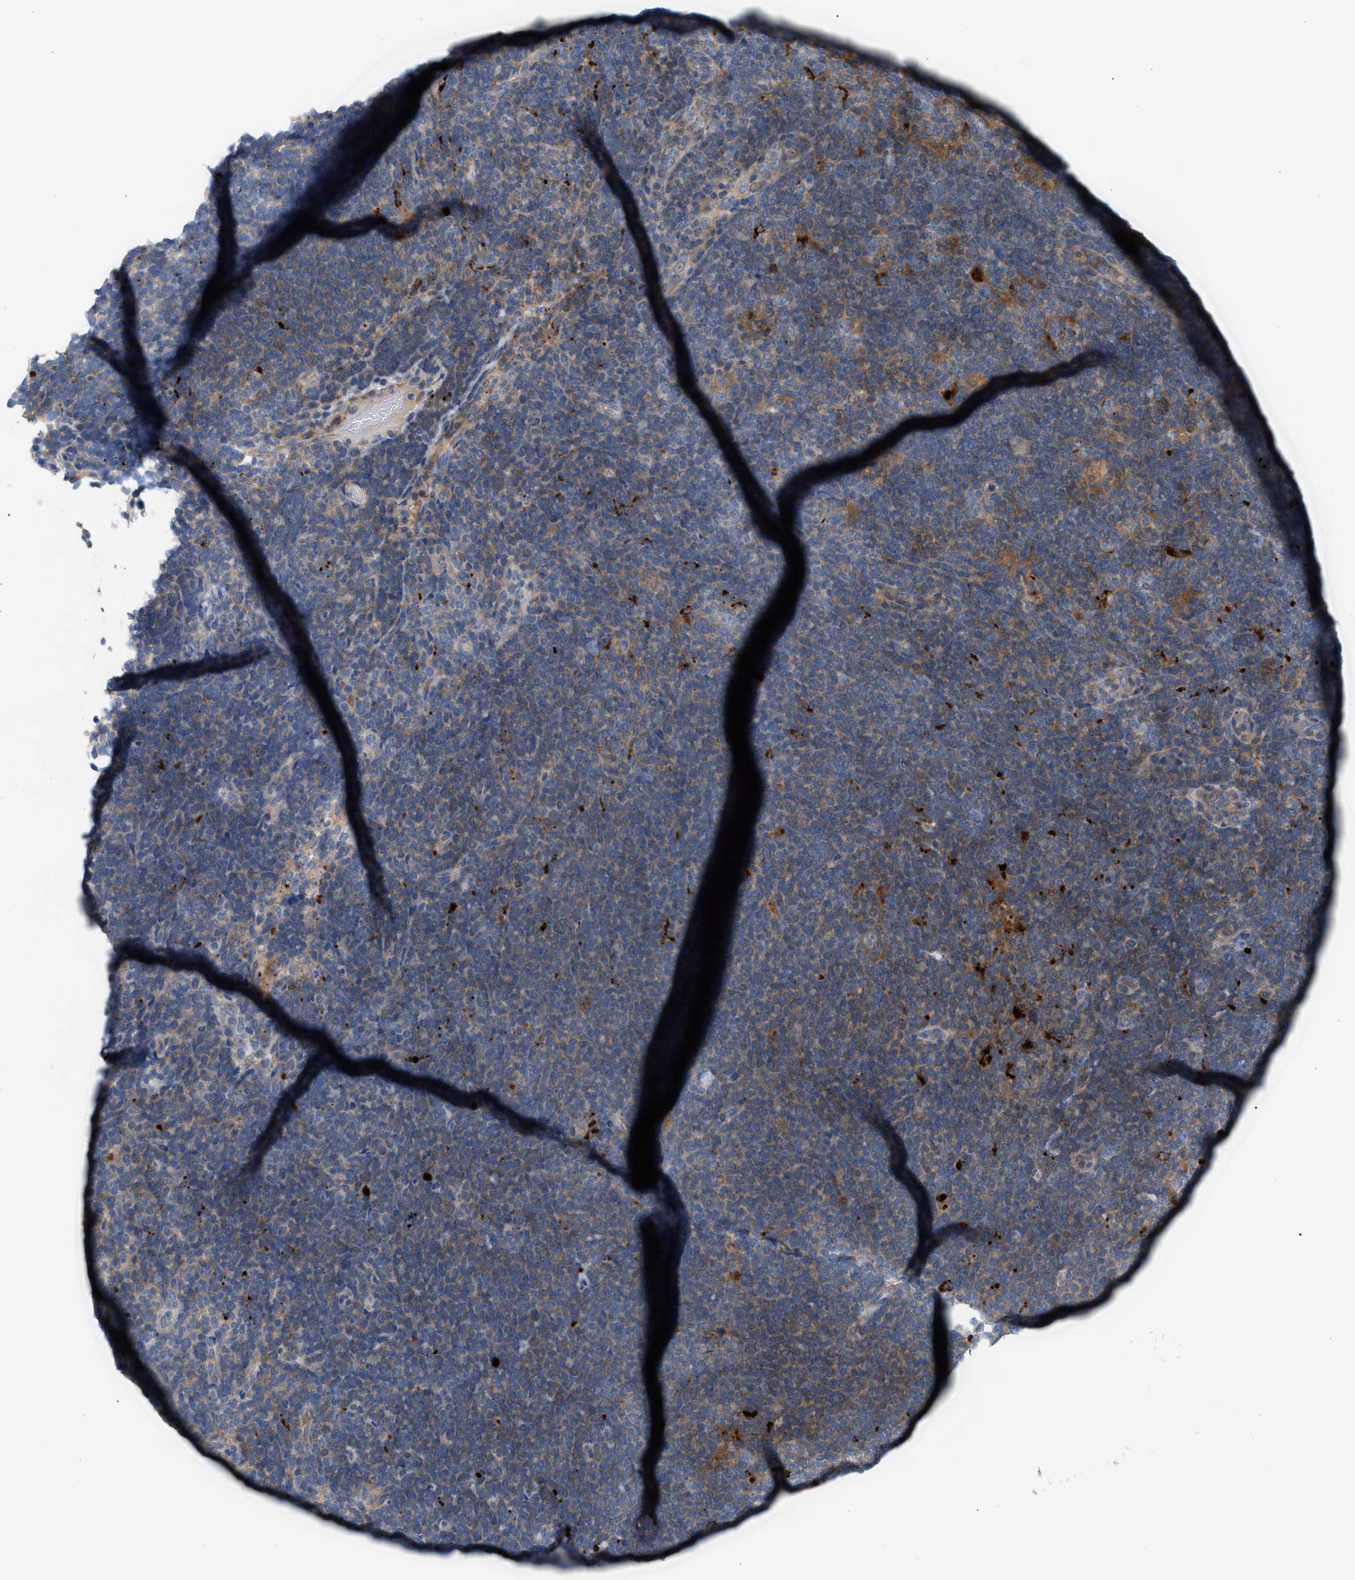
{"staining": {"intensity": "weak", "quantity": "<25%", "location": "cytoplasmic/membranous"}, "tissue": "lymphoma", "cell_type": "Tumor cells", "image_type": "cancer", "snomed": [{"axis": "morphology", "description": "Hodgkin's disease, NOS"}, {"axis": "topography", "description": "Lymph node"}], "caption": "Histopathology image shows no significant protein positivity in tumor cells of Hodgkin's disease. The staining was performed using DAB to visualize the protein expression in brown, while the nuclei were stained in blue with hematoxylin (Magnification: 20x).", "gene": "MBTD1", "patient": {"sex": "female", "age": 57}}